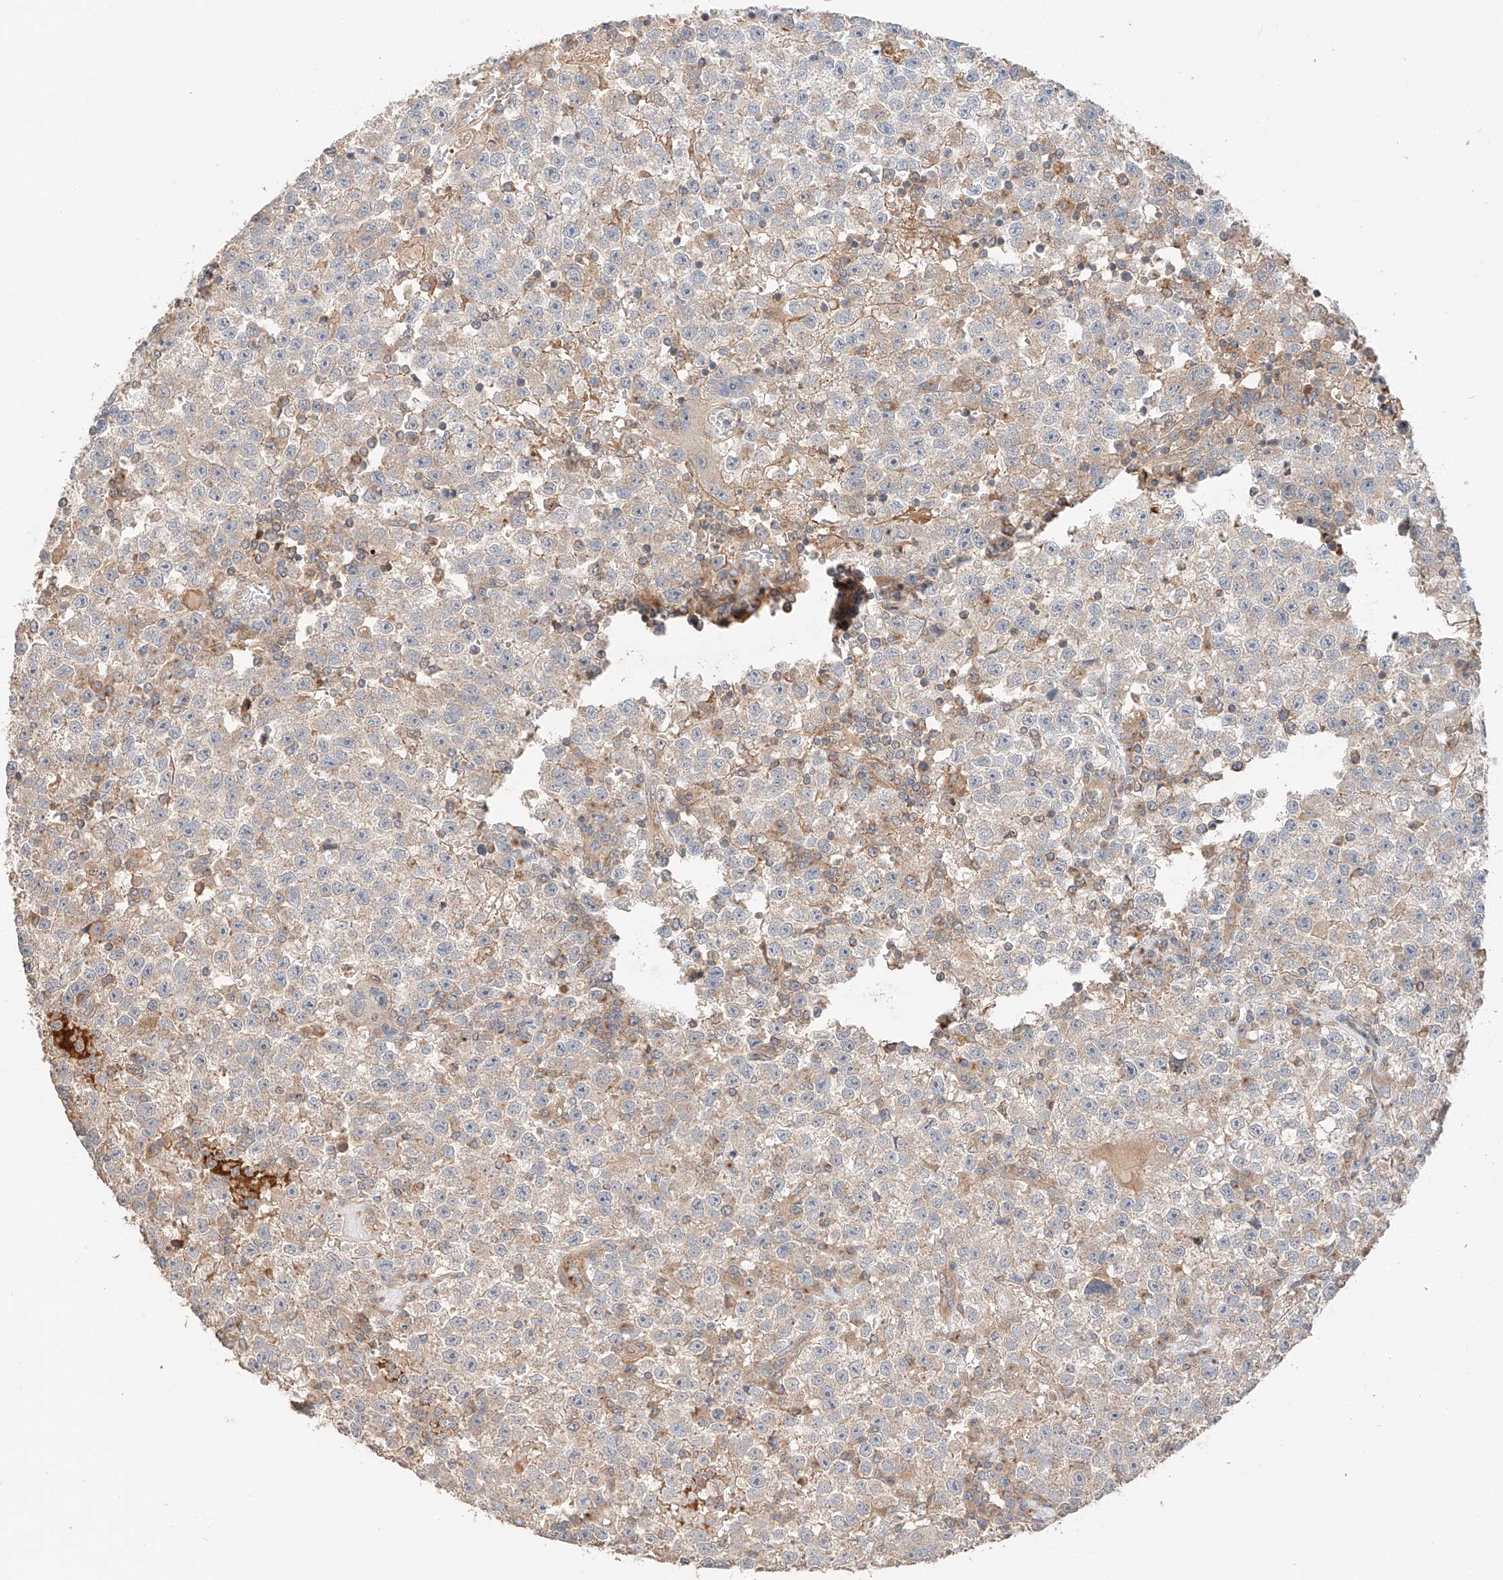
{"staining": {"intensity": "weak", "quantity": "<25%", "location": "cytoplasmic/membranous"}, "tissue": "testis cancer", "cell_type": "Tumor cells", "image_type": "cancer", "snomed": [{"axis": "morphology", "description": "Seminoma, NOS"}, {"axis": "topography", "description": "Testis"}], "caption": "High magnification brightfield microscopy of testis cancer stained with DAB (brown) and counterstained with hematoxylin (blue): tumor cells show no significant staining.", "gene": "XPNPEP1", "patient": {"sex": "male", "age": 22}}